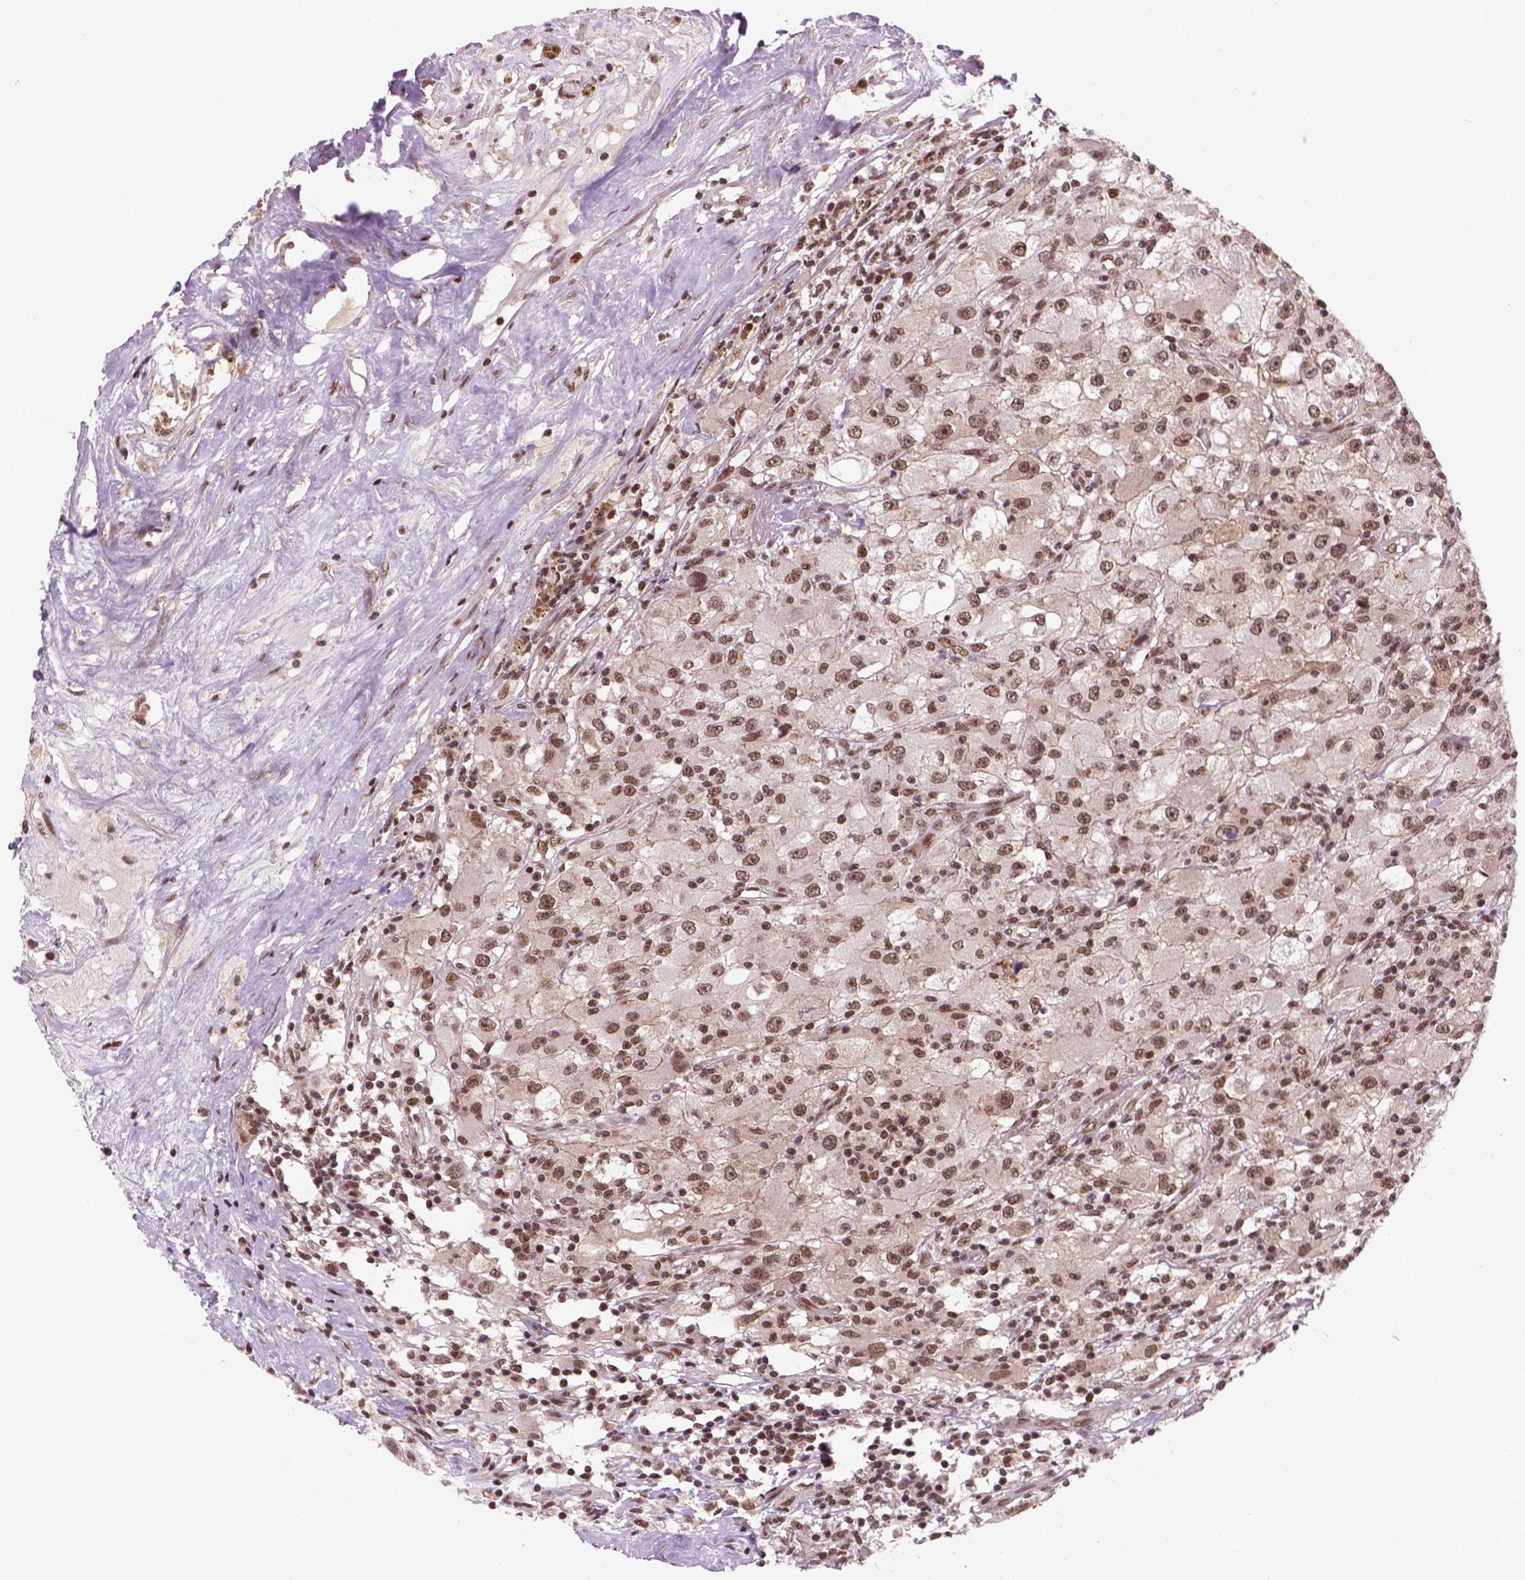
{"staining": {"intensity": "moderate", "quantity": ">75%", "location": "nuclear"}, "tissue": "renal cancer", "cell_type": "Tumor cells", "image_type": "cancer", "snomed": [{"axis": "morphology", "description": "Adenocarcinoma, NOS"}, {"axis": "topography", "description": "Kidney"}], "caption": "A high-resolution histopathology image shows immunohistochemistry (IHC) staining of renal adenocarcinoma, which demonstrates moderate nuclear positivity in approximately >75% of tumor cells.", "gene": "SIRT6", "patient": {"sex": "female", "age": 67}}